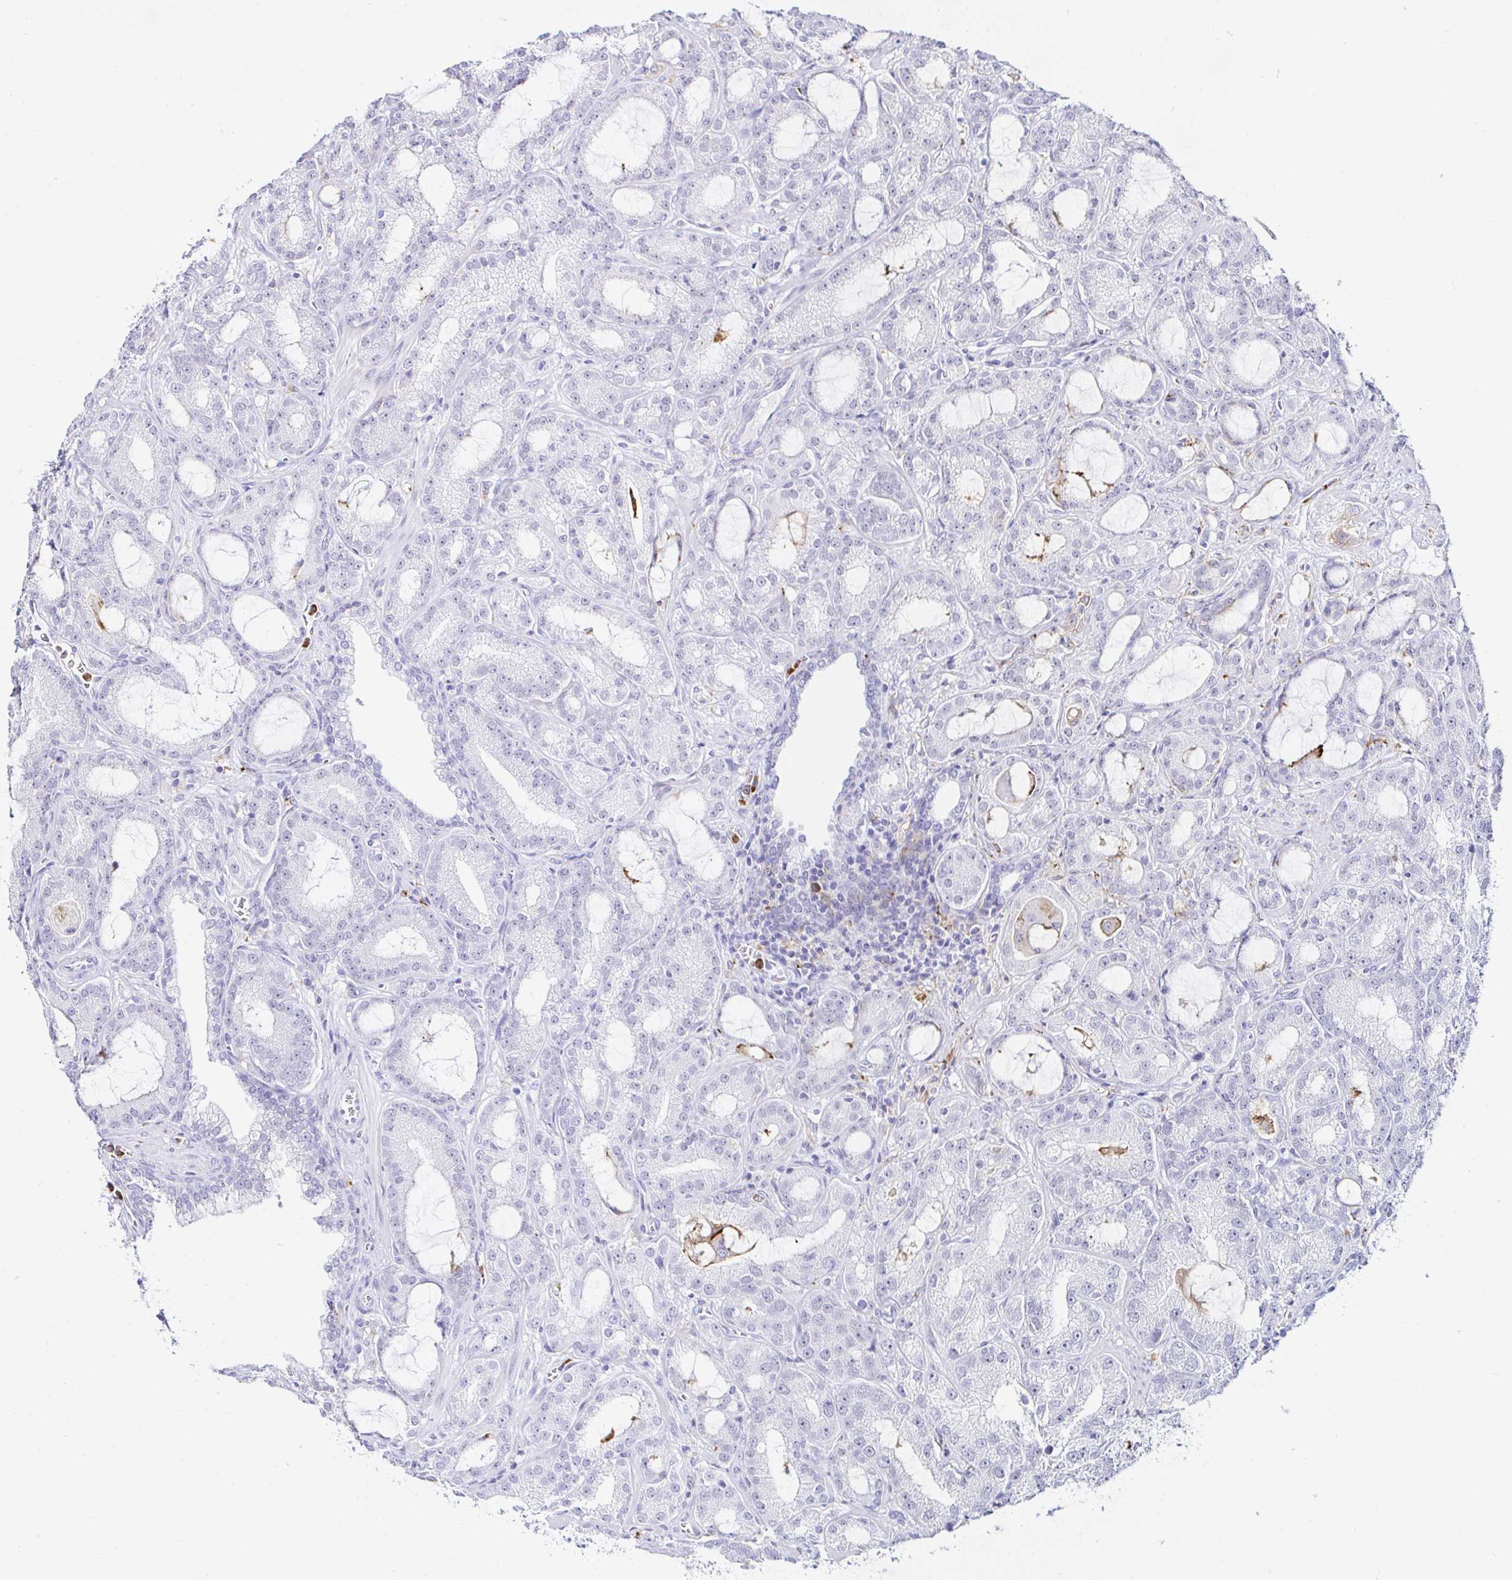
{"staining": {"intensity": "negative", "quantity": "none", "location": "none"}, "tissue": "prostate cancer", "cell_type": "Tumor cells", "image_type": "cancer", "snomed": [{"axis": "morphology", "description": "Adenocarcinoma, High grade"}, {"axis": "topography", "description": "Prostate"}], "caption": "High magnification brightfield microscopy of prostate cancer stained with DAB (brown) and counterstained with hematoxylin (blue): tumor cells show no significant positivity.", "gene": "CYBB", "patient": {"sex": "male", "age": 65}}